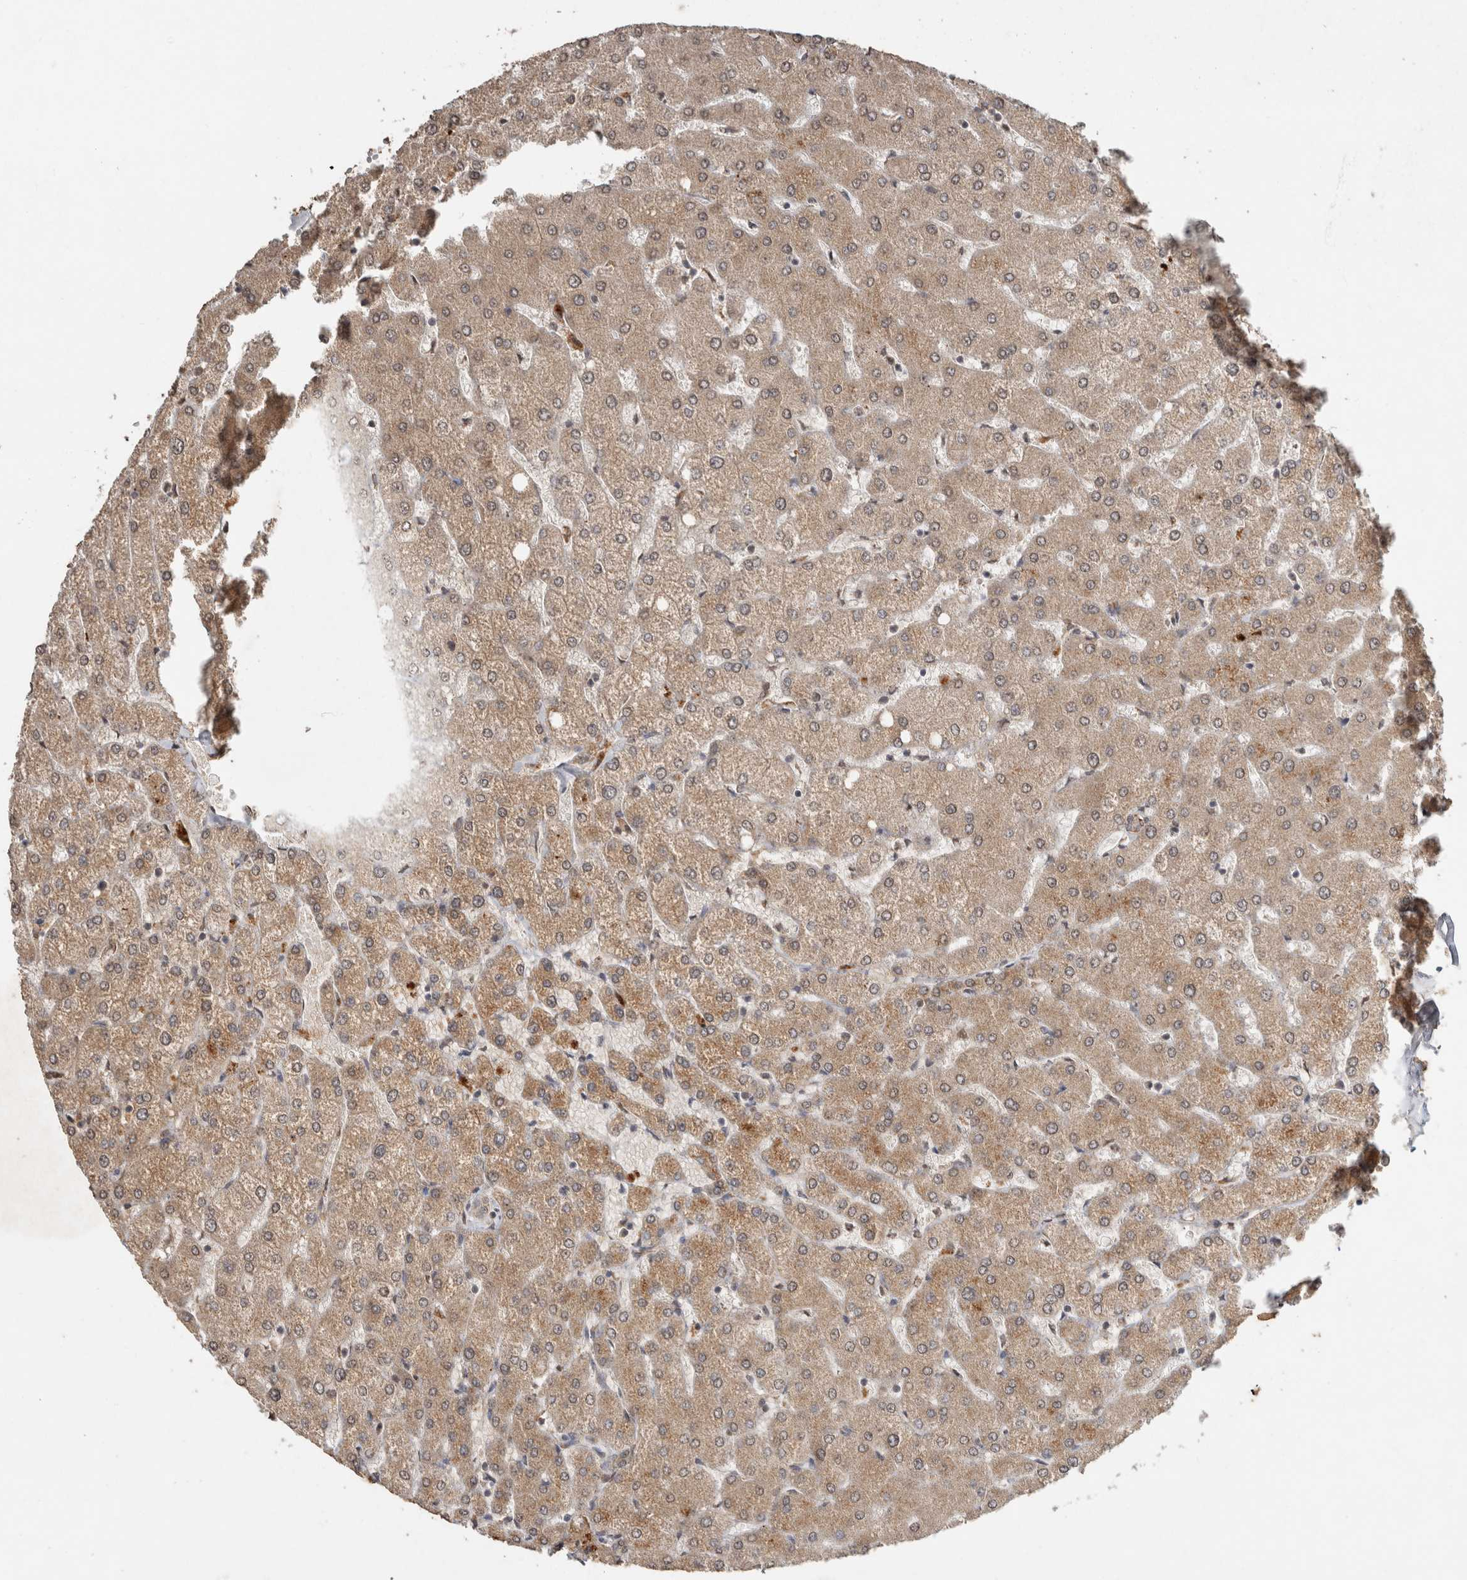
{"staining": {"intensity": "negative", "quantity": "none", "location": "none"}, "tissue": "liver", "cell_type": "Cholangiocytes", "image_type": "normal", "snomed": [{"axis": "morphology", "description": "Normal tissue, NOS"}, {"axis": "topography", "description": "Liver"}], "caption": "An immunohistochemistry histopathology image of normal liver is shown. There is no staining in cholangiocytes of liver. The staining was performed using DAB to visualize the protein expression in brown, while the nuclei were stained in blue with hematoxylin (Magnification: 20x).", "gene": "FAM3A", "patient": {"sex": "female", "age": 54}}